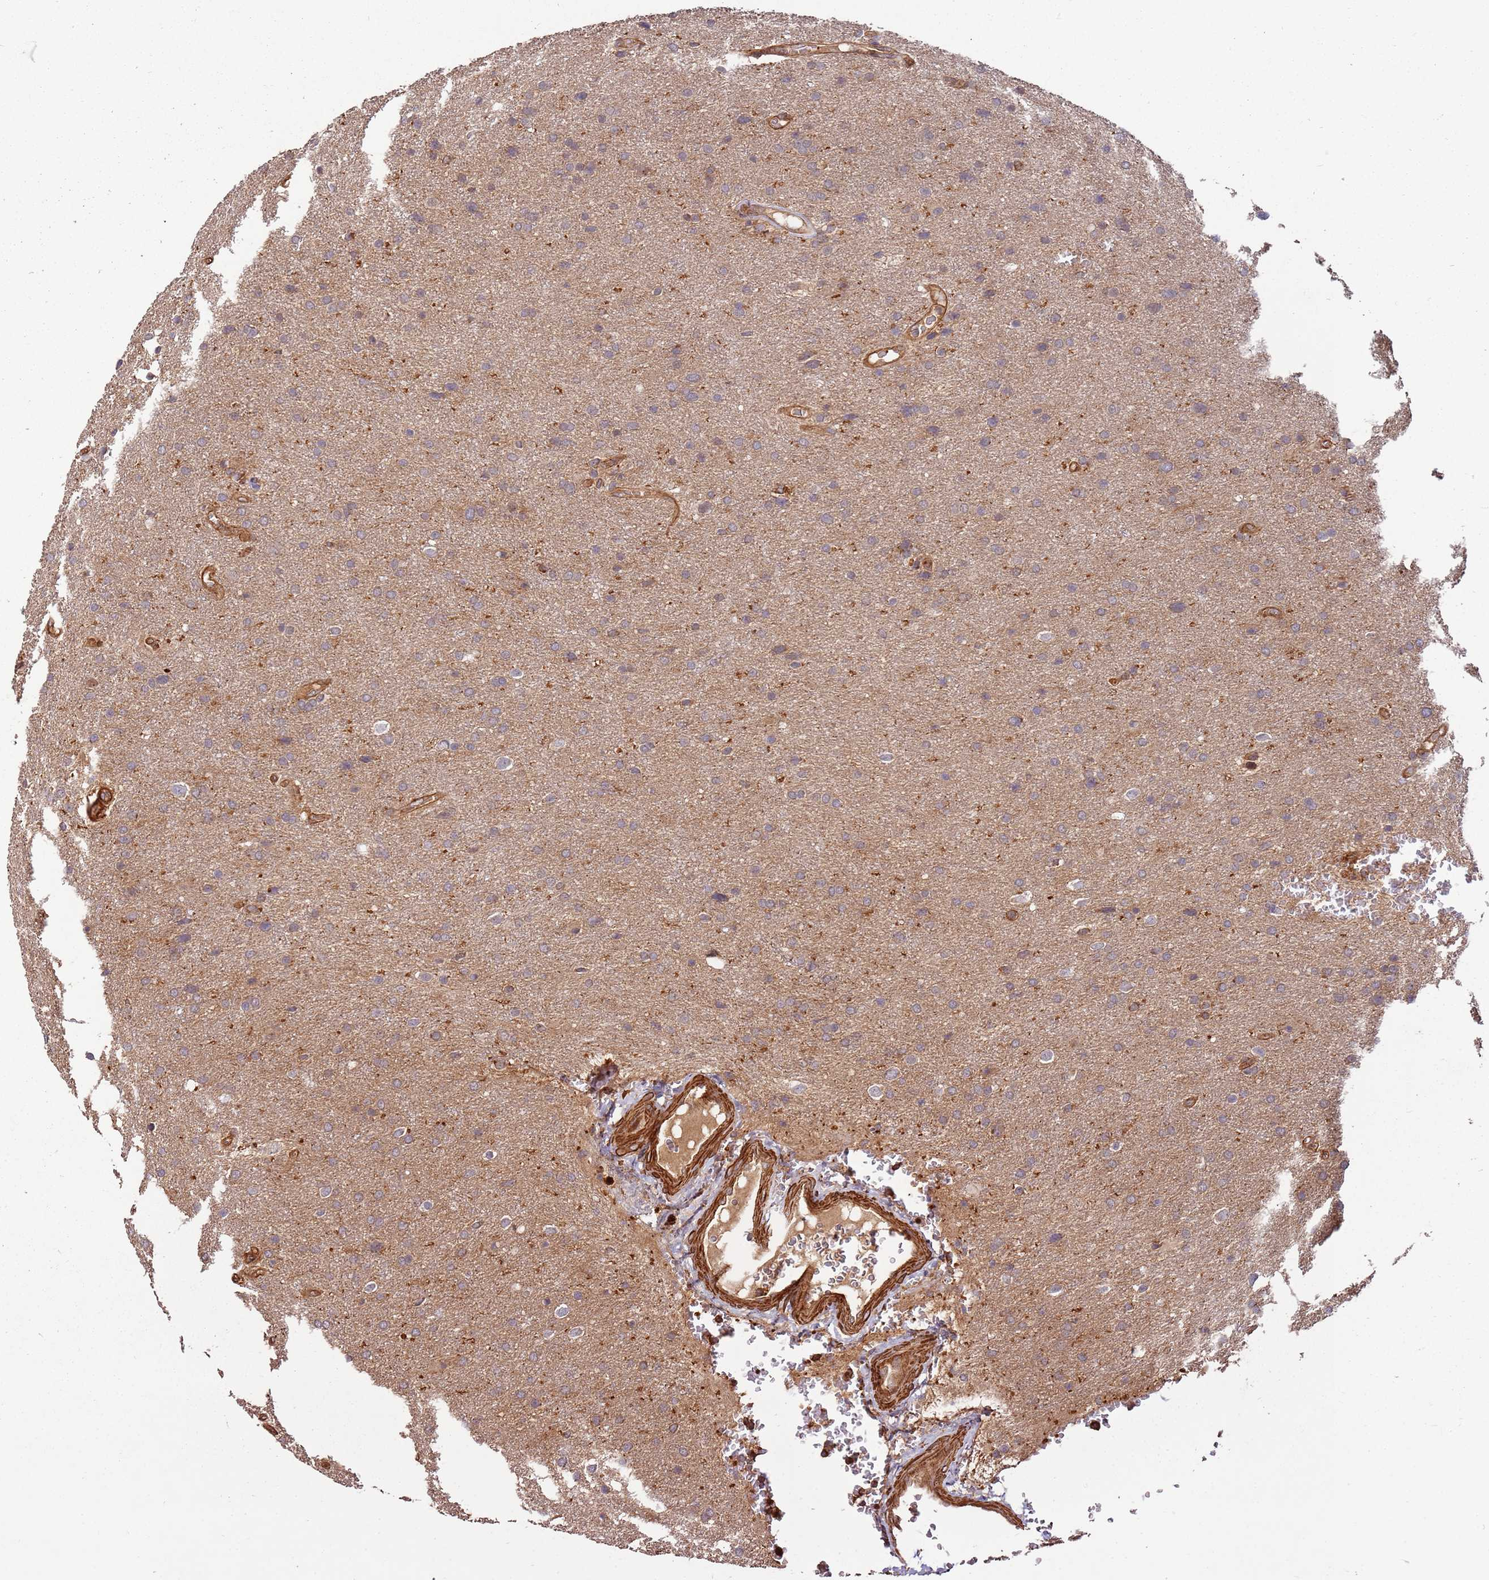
{"staining": {"intensity": "negative", "quantity": "none", "location": "none"}, "tissue": "glioma", "cell_type": "Tumor cells", "image_type": "cancer", "snomed": [{"axis": "morphology", "description": "Glioma, malignant, Low grade"}, {"axis": "topography", "description": "Brain"}], "caption": "A high-resolution image shows immunohistochemistry (IHC) staining of low-grade glioma (malignant), which exhibits no significant expression in tumor cells.", "gene": "ACVR2A", "patient": {"sex": "female", "age": 32}}